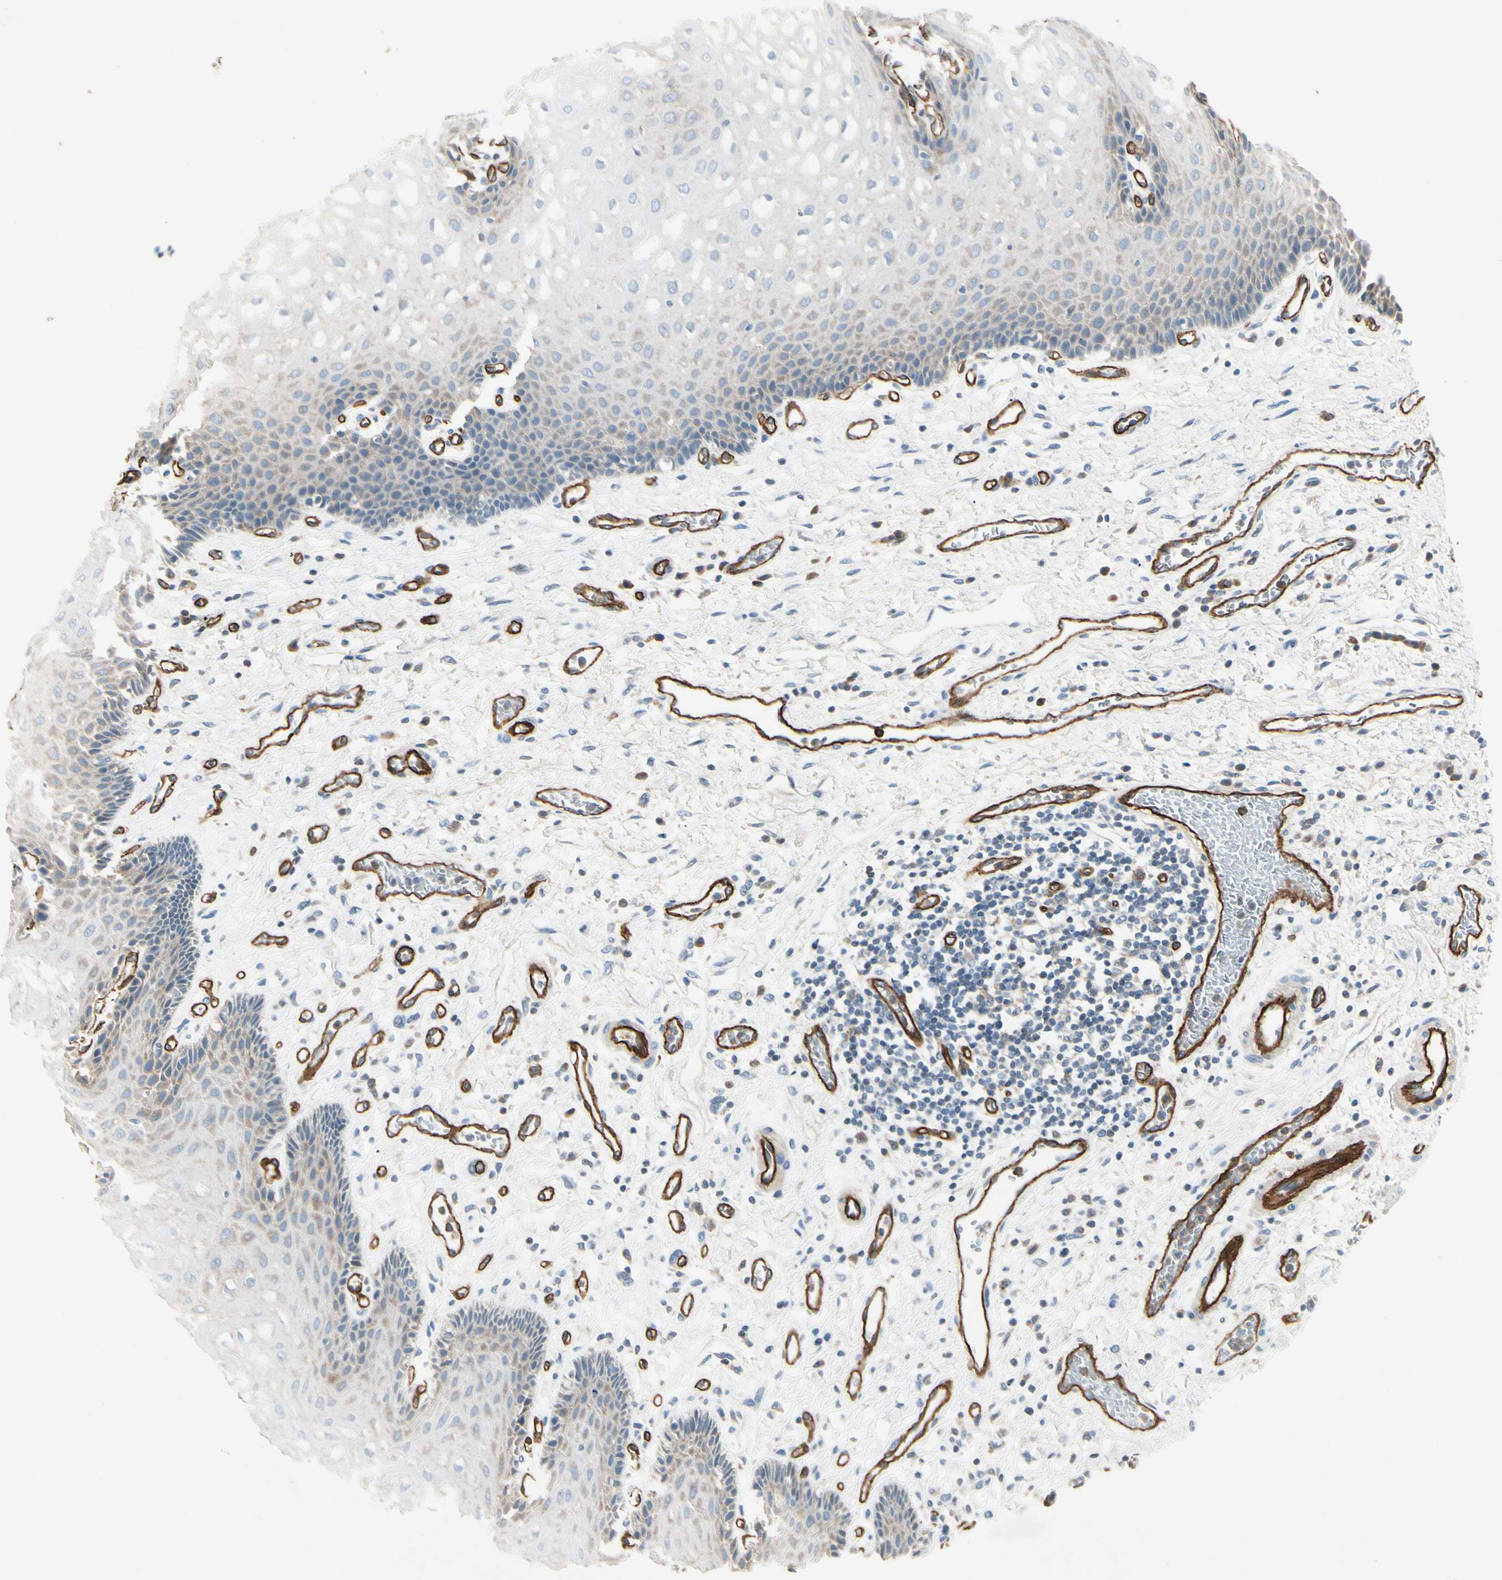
{"staining": {"intensity": "weak", "quantity": "25%-75%", "location": "cytoplasmic/membranous"}, "tissue": "esophagus", "cell_type": "Squamous epithelial cells", "image_type": "normal", "snomed": [{"axis": "morphology", "description": "Normal tissue, NOS"}, {"axis": "topography", "description": "Esophagus"}], "caption": "Squamous epithelial cells demonstrate weak cytoplasmic/membranous positivity in about 25%-75% of cells in normal esophagus.", "gene": "CD93", "patient": {"sex": "male", "age": 54}}